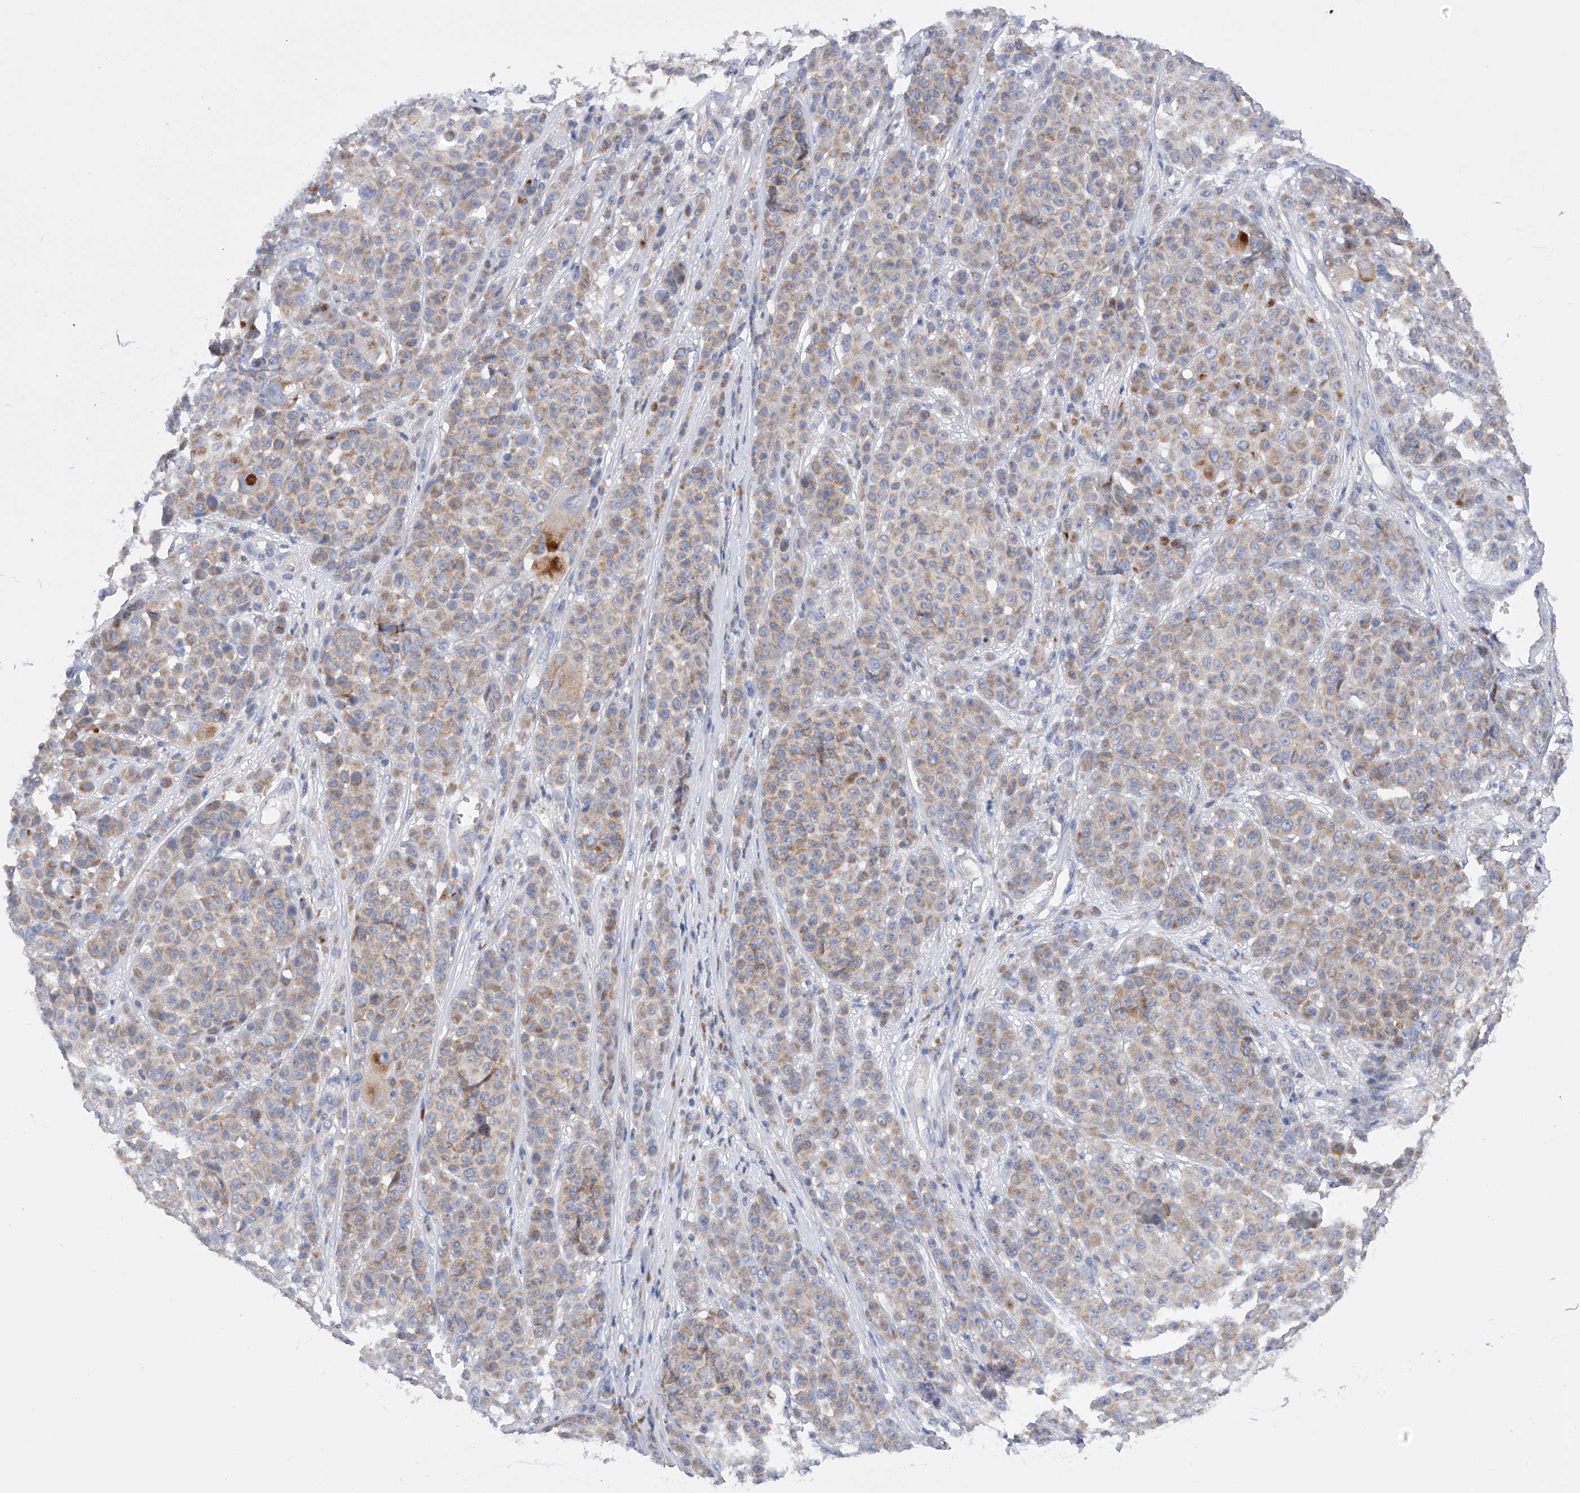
{"staining": {"intensity": "weak", "quantity": ">75%", "location": "cytoplasmic/membranous"}, "tissue": "melanoma", "cell_type": "Tumor cells", "image_type": "cancer", "snomed": [{"axis": "morphology", "description": "Malignant melanoma, NOS"}, {"axis": "topography", "description": "Skin"}], "caption": "Melanoma tissue demonstrates weak cytoplasmic/membranous staining in about >75% of tumor cells", "gene": "MLYCD", "patient": {"sex": "female", "age": 94}}